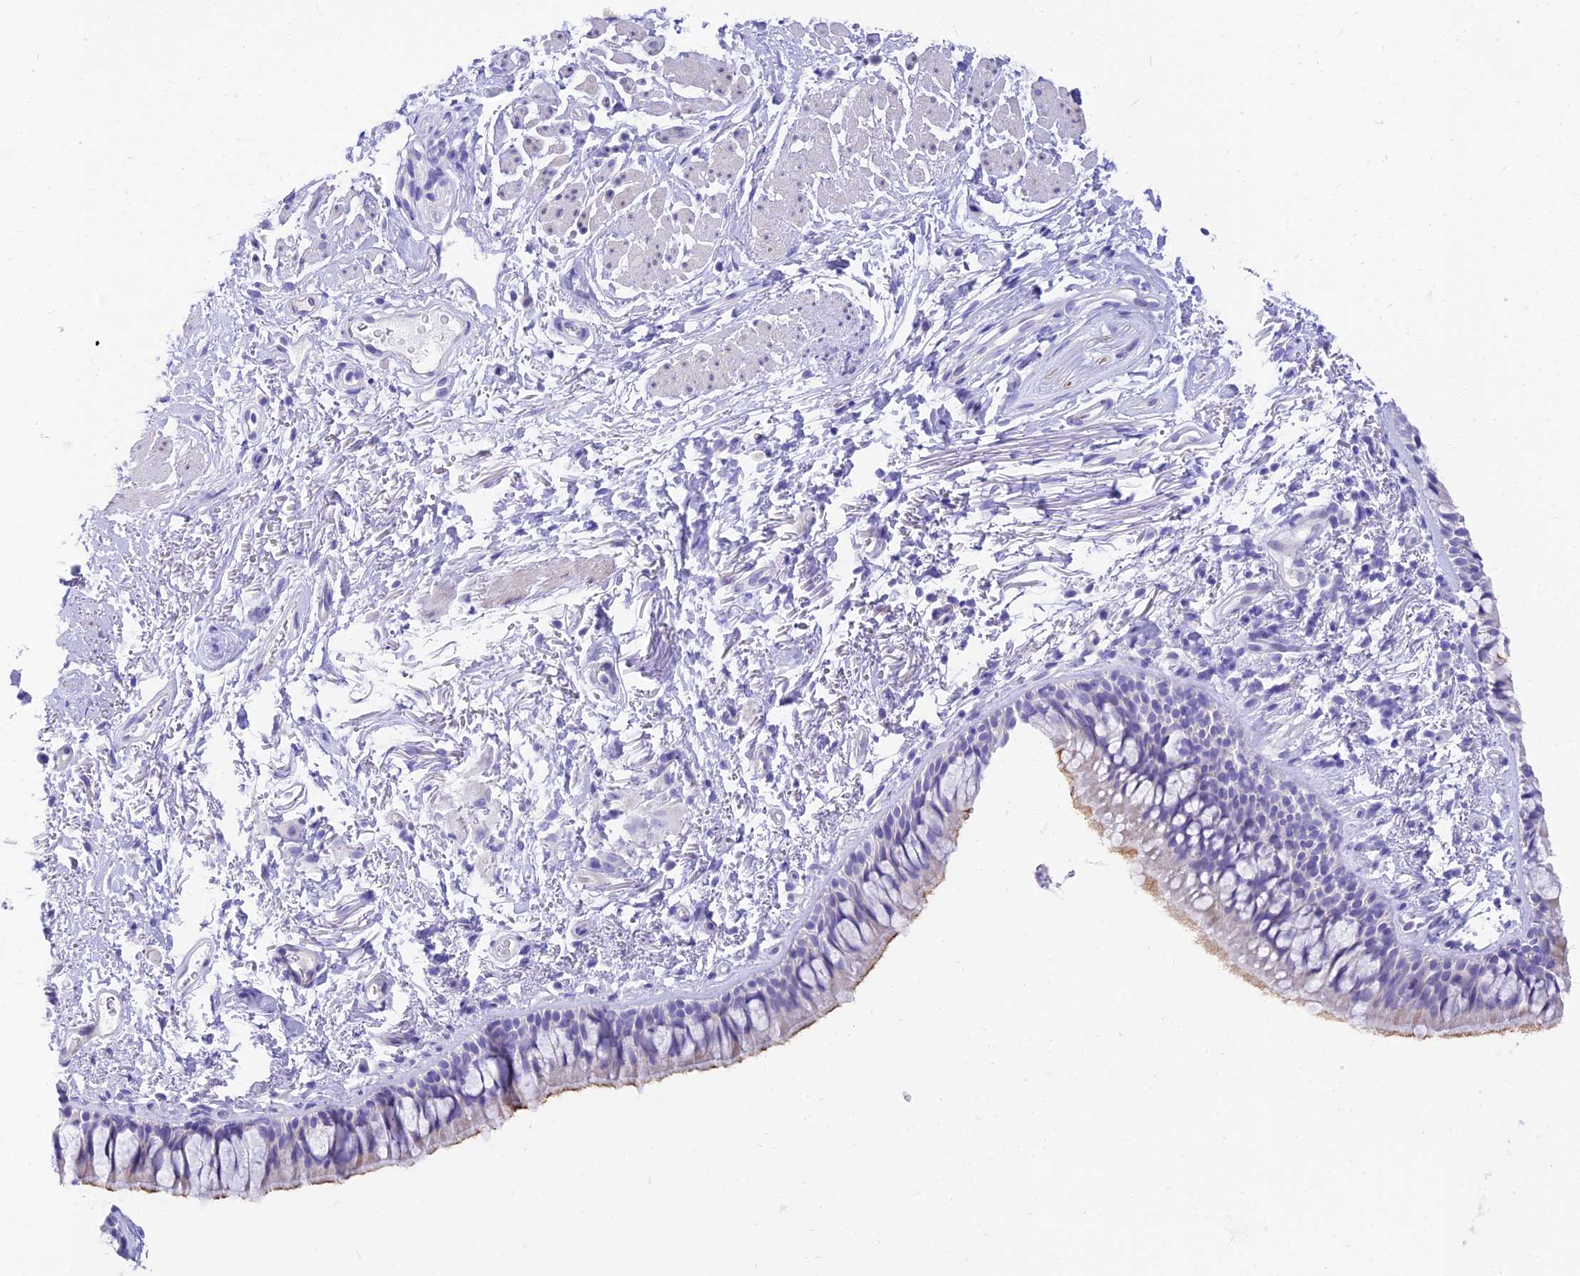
{"staining": {"intensity": "moderate", "quantity": "<25%", "location": "cytoplasmic/membranous"}, "tissue": "bronchus", "cell_type": "Respiratory epithelial cells", "image_type": "normal", "snomed": [{"axis": "morphology", "description": "Normal tissue, NOS"}, {"axis": "topography", "description": "Cartilage tissue"}, {"axis": "topography", "description": "Bronchus"}], "caption": "IHC of benign bronchus demonstrates low levels of moderate cytoplasmic/membranous staining in approximately <25% of respiratory epithelial cells. (Brightfield microscopy of DAB IHC at high magnification).", "gene": "TAC3", "patient": {"sex": "female", "age": 73}}